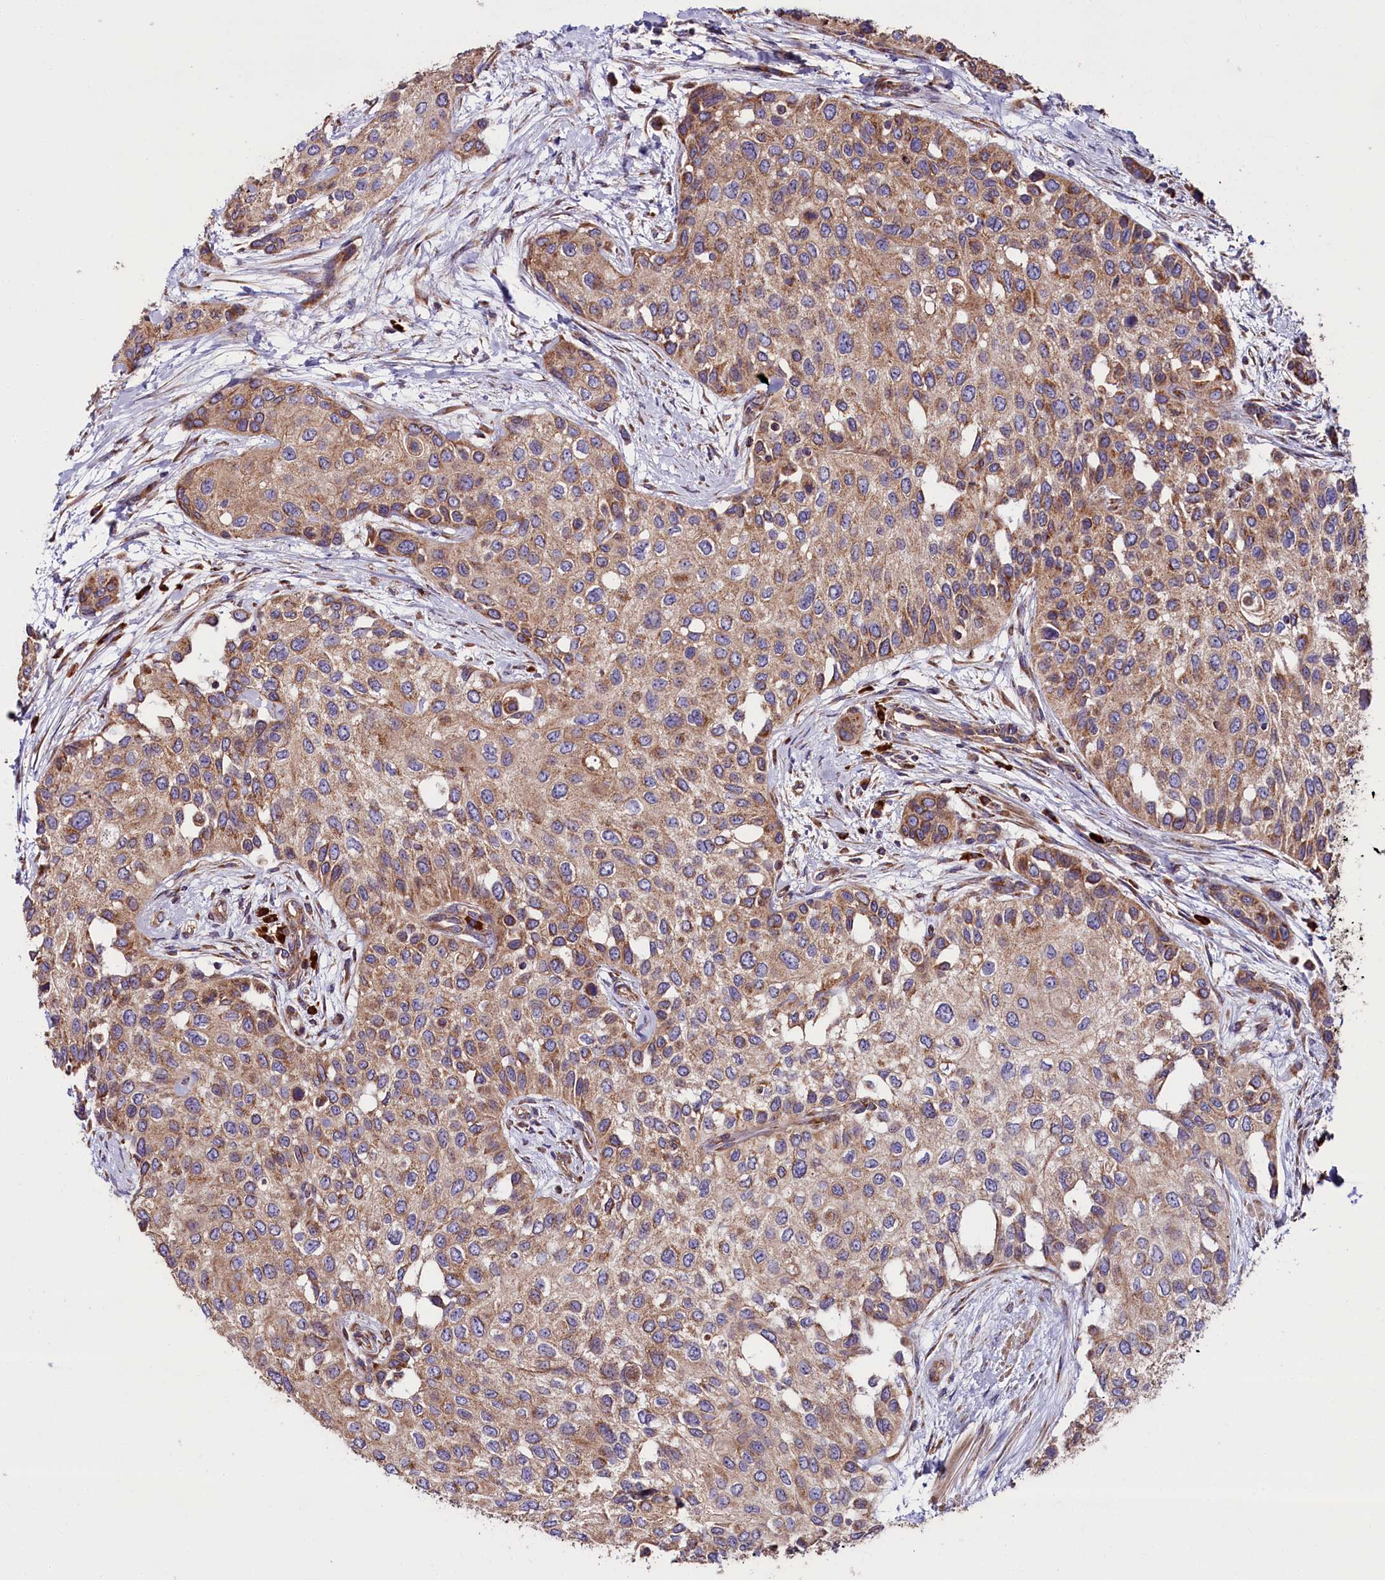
{"staining": {"intensity": "moderate", "quantity": ">75%", "location": "cytoplasmic/membranous"}, "tissue": "urothelial cancer", "cell_type": "Tumor cells", "image_type": "cancer", "snomed": [{"axis": "morphology", "description": "Normal tissue, NOS"}, {"axis": "morphology", "description": "Urothelial carcinoma, High grade"}, {"axis": "topography", "description": "Vascular tissue"}, {"axis": "topography", "description": "Urinary bladder"}], "caption": "A brown stain highlights moderate cytoplasmic/membranous staining of a protein in human urothelial carcinoma (high-grade) tumor cells. (DAB IHC with brightfield microscopy, high magnification).", "gene": "ZSWIM1", "patient": {"sex": "female", "age": 56}}